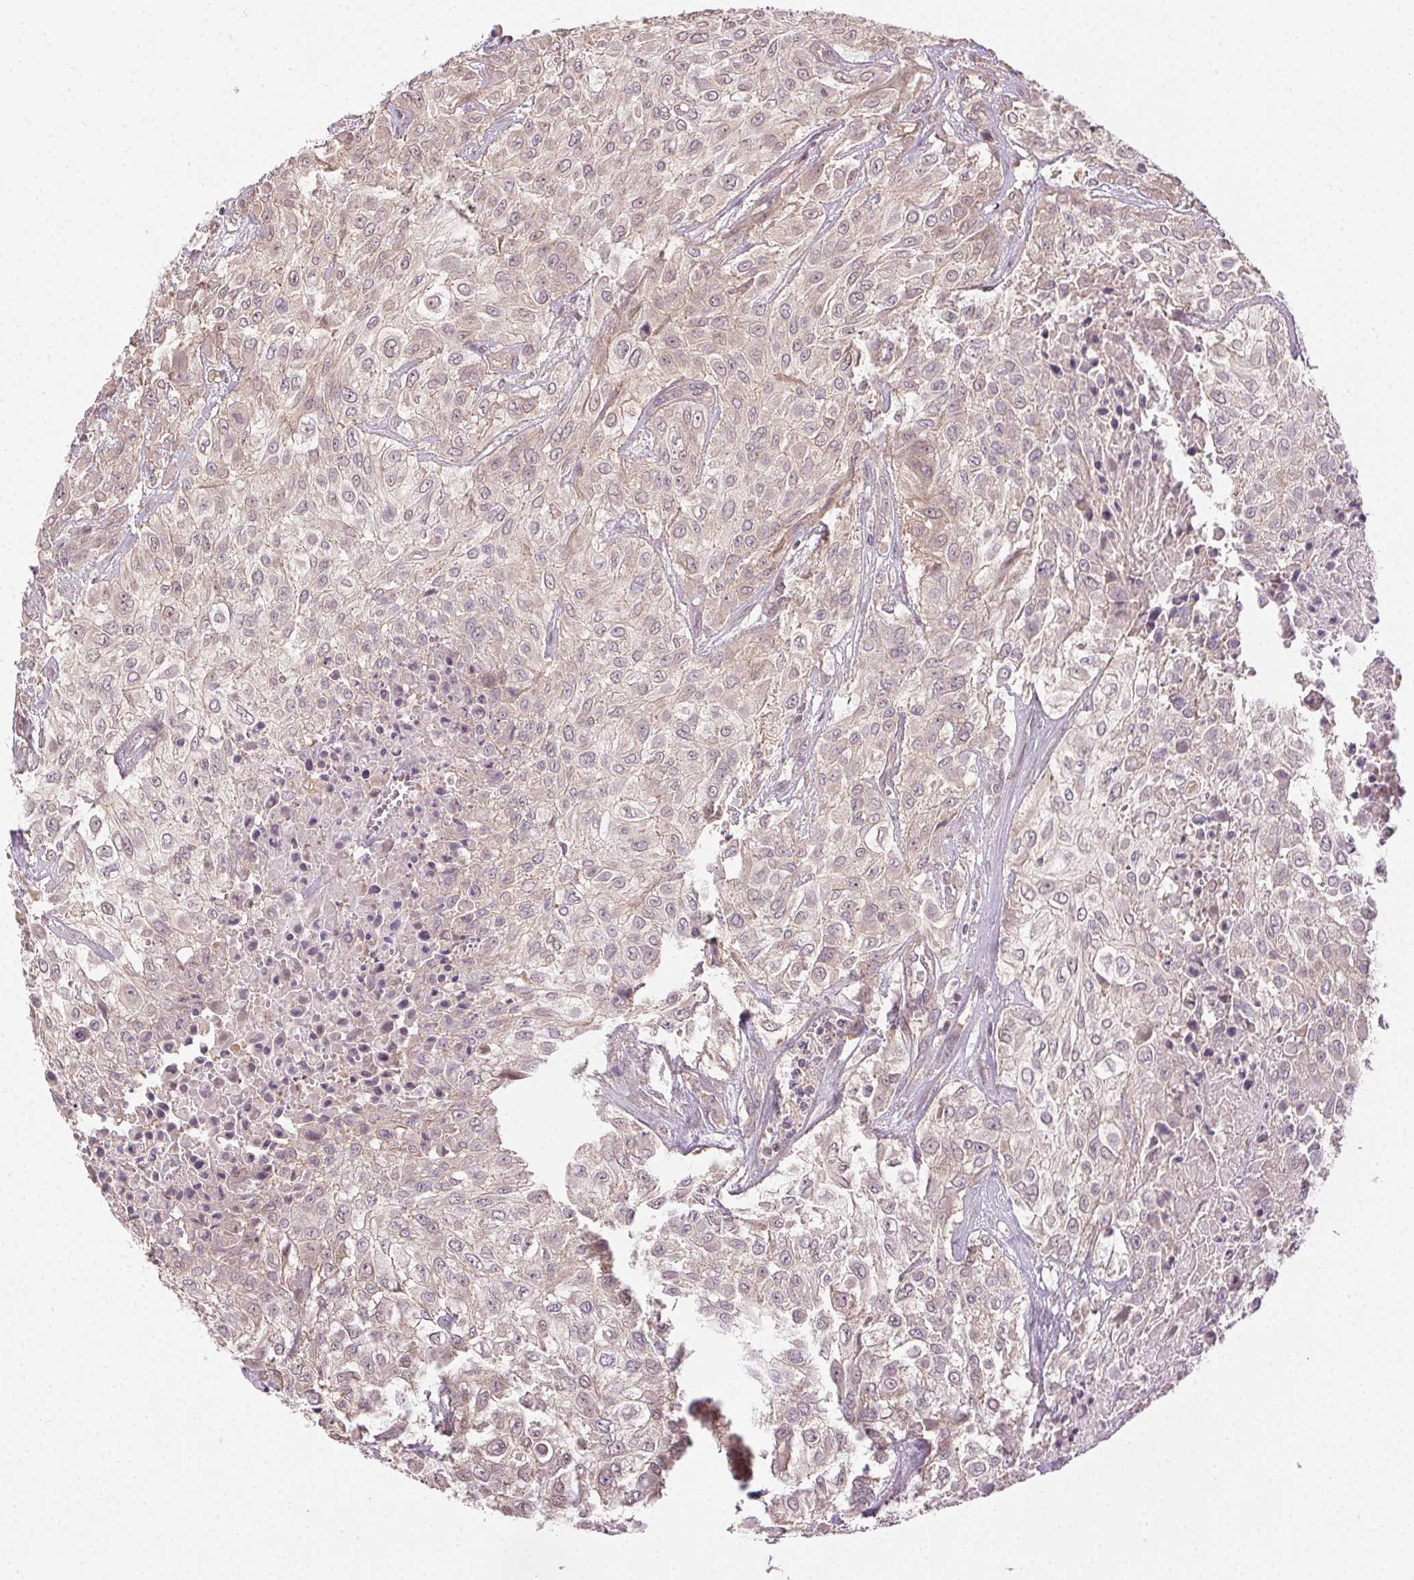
{"staining": {"intensity": "weak", "quantity": "25%-75%", "location": "cytoplasmic/membranous"}, "tissue": "urothelial cancer", "cell_type": "Tumor cells", "image_type": "cancer", "snomed": [{"axis": "morphology", "description": "Urothelial carcinoma, High grade"}, {"axis": "topography", "description": "Urinary bladder"}], "caption": "Immunohistochemical staining of human urothelial cancer displays low levels of weak cytoplasmic/membranous staining in approximately 25%-75% of tumor cells. The staining is performed using DAB brown chromogen to label protein expression. The nuclei are counter-stained blue using hematoxylin.", "gene": "ATP1B3", "patient": {"sex": "male", "age": 57}}